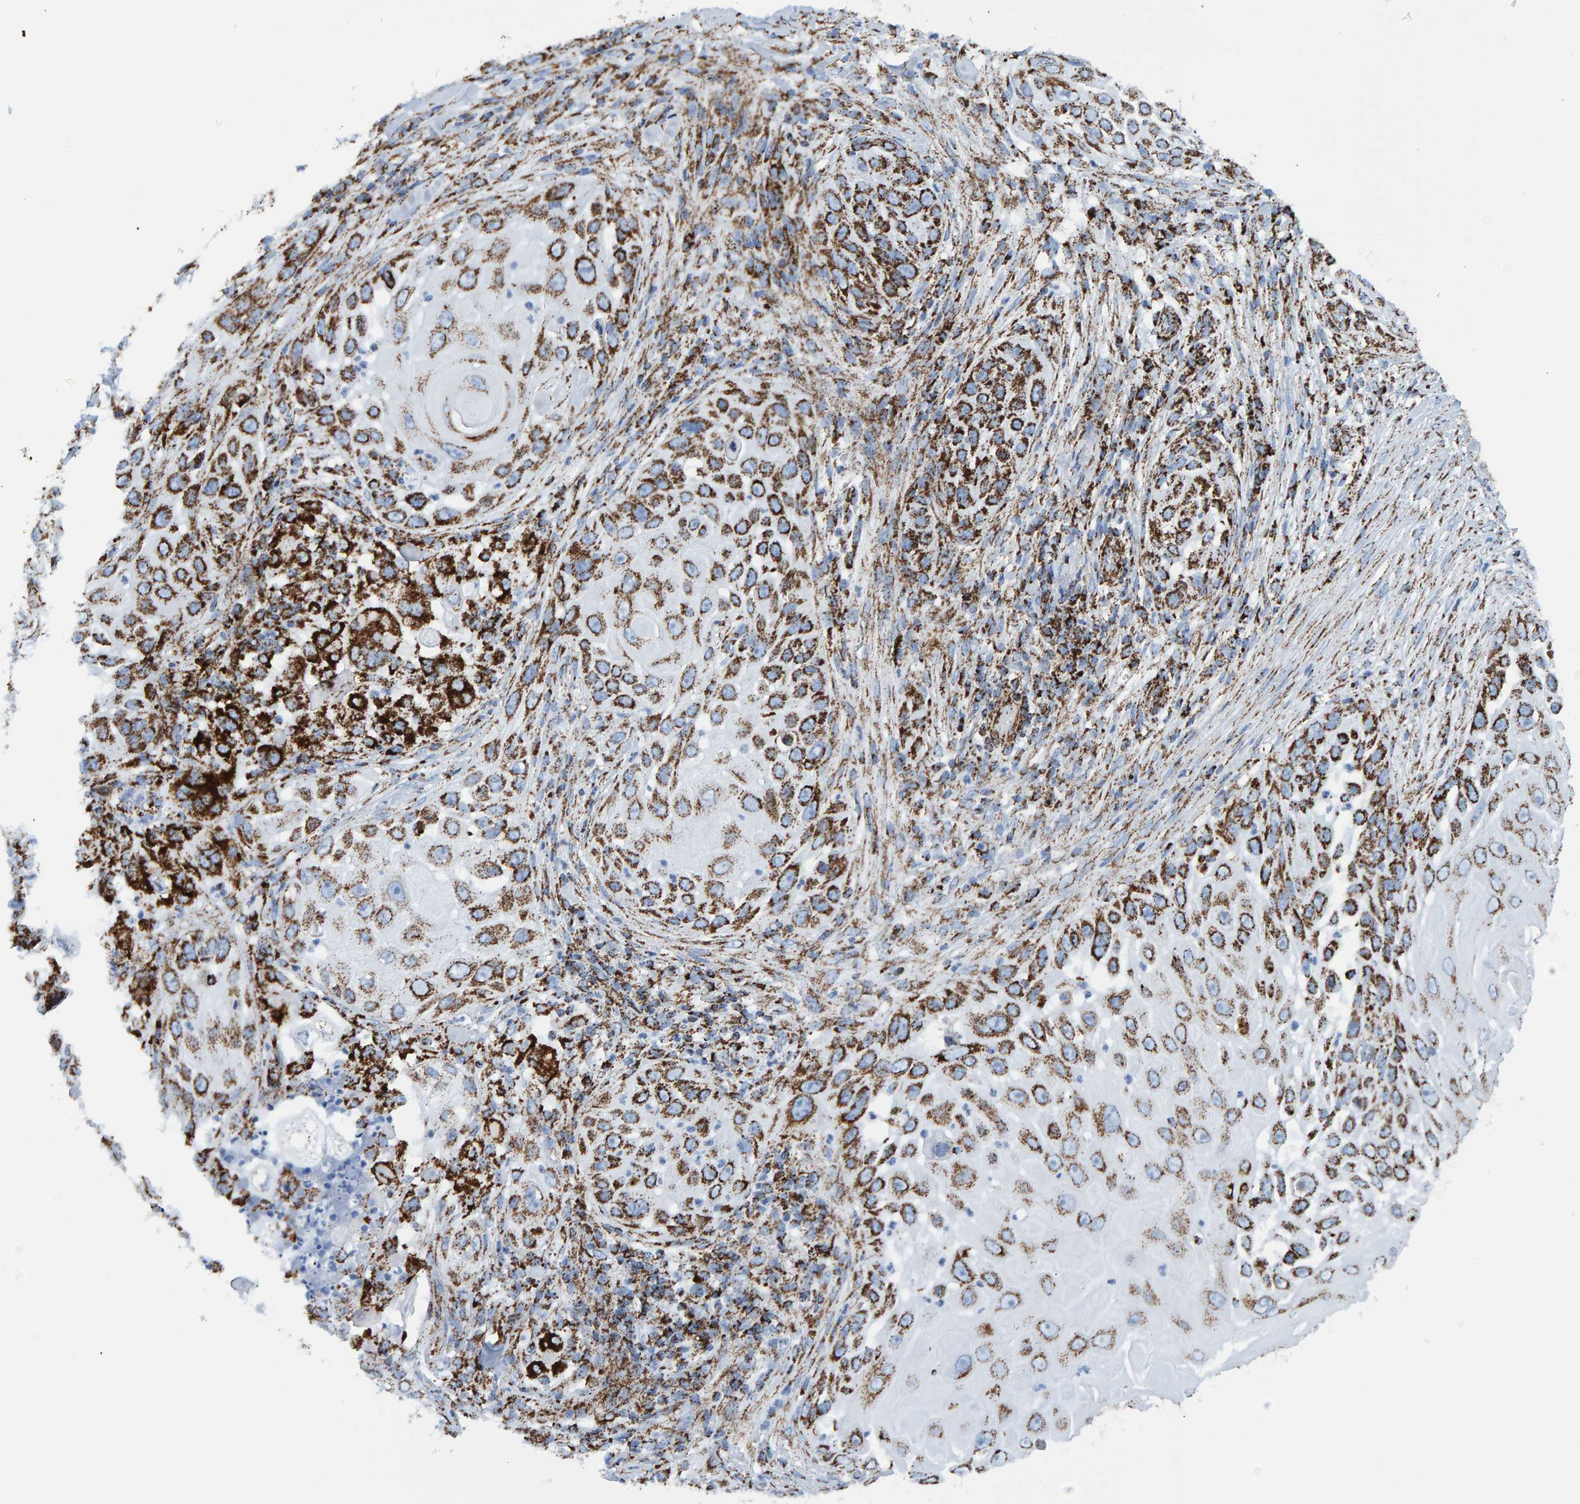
{"staining": {"intensity": "strong", "quantity": ">75%", "location": "cytoplasmic/membranous"}, "tissue": "skin cancer", "cell_type": "Tumor cells", "image_type": "cancer", "snomed": [{"axis": "morphology", "description": "Squamous cell carcinoma, NOS"}, {"axis": "topography", "description": "Skin"}], "caption": "Protein expression analysis of human skin squamous cell carcinoma reveals strong cytoplasmic/membranous staining in about >75% of tumor cells. The staining is performed using DAB (3,3'-diaminobenzidine) brown chromogen to label protein expression. The nuclei are counter-stained blue using hematoxylin.", "gene": "ENSG00000262660", "patient": {"sex": "female", "age": 44}}